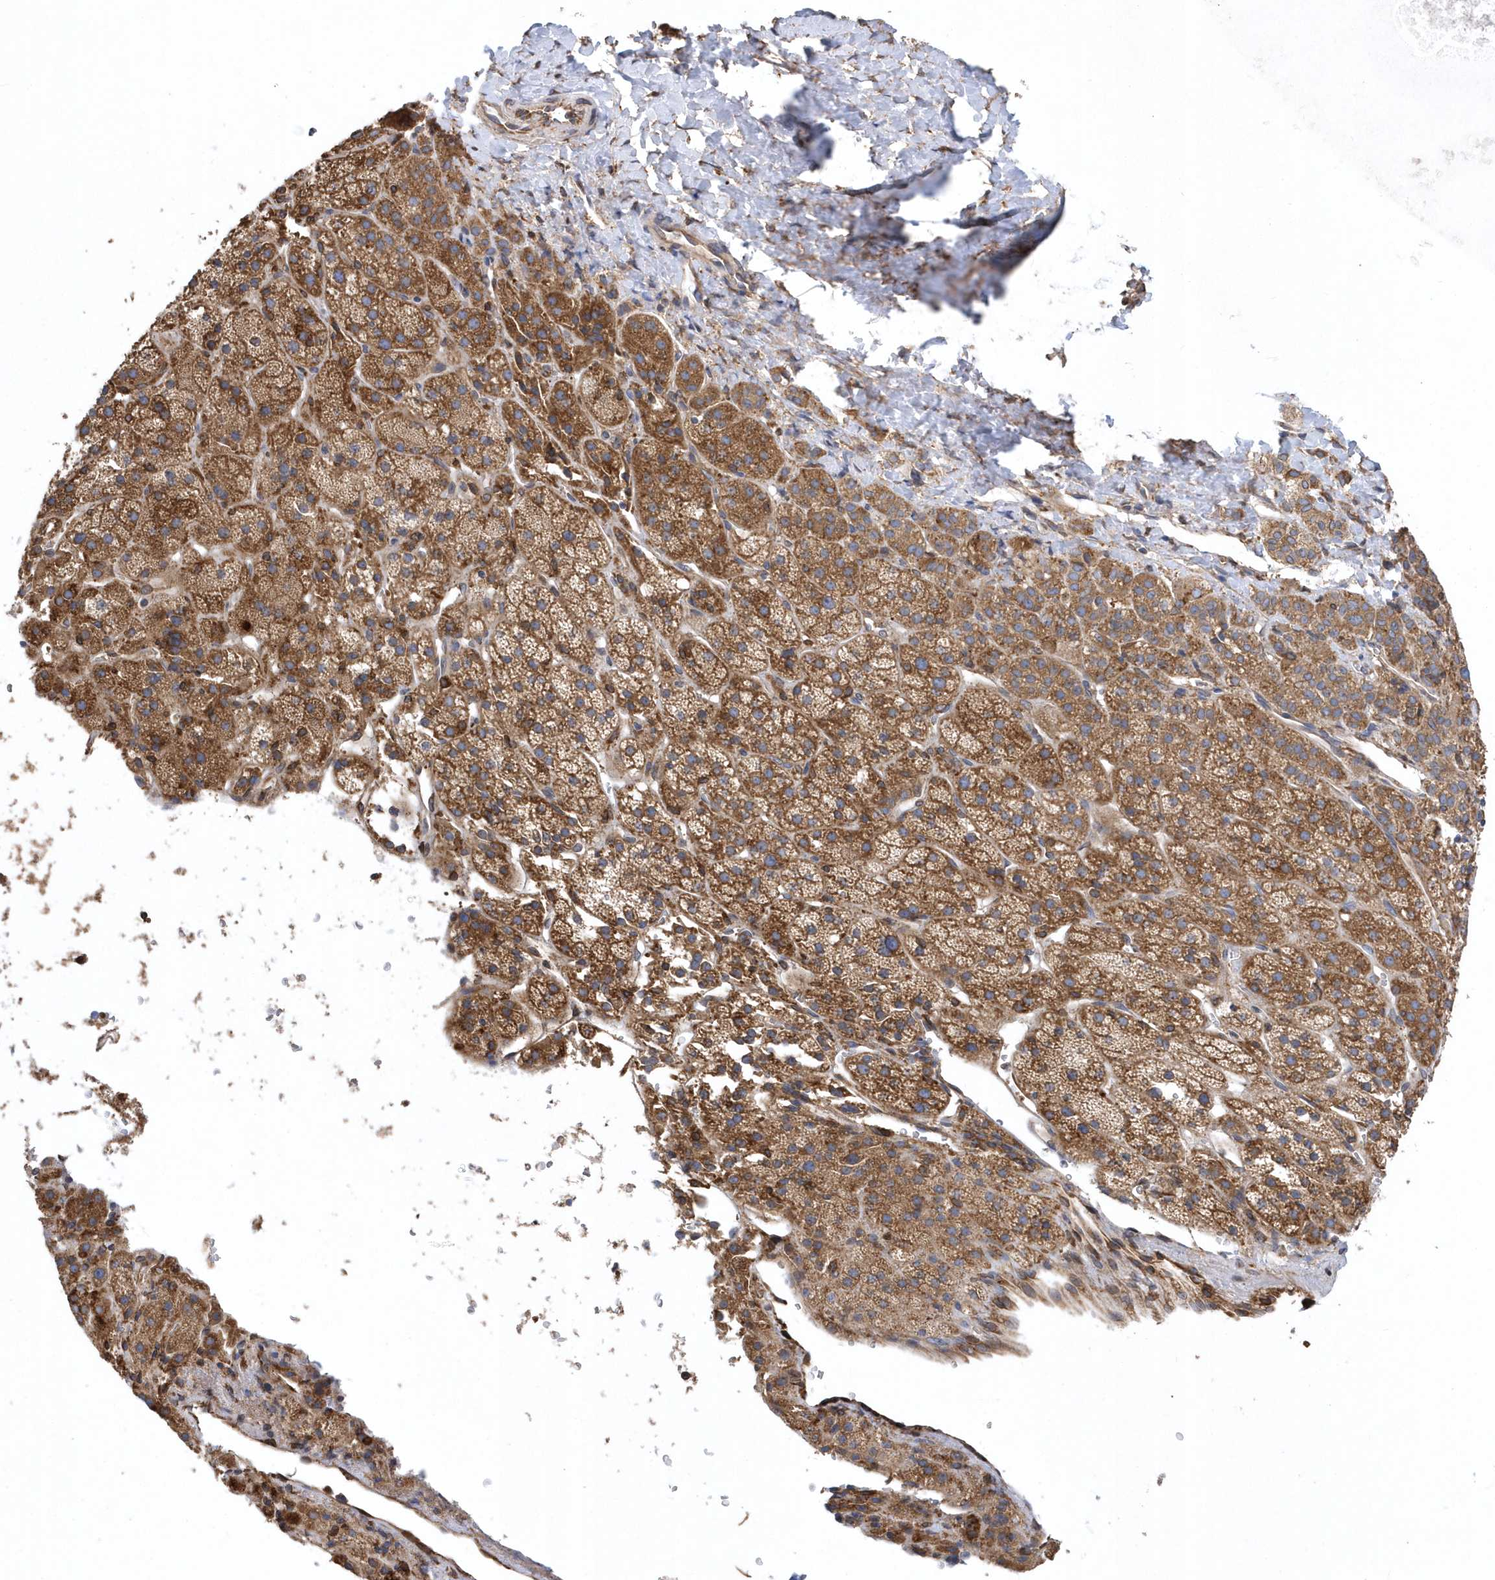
{"staining": {"intensity": "moderate", "quantity": ">75%", "location": "cytoplasmic/membranous"}, "tissue": "adrenal gland", "cell_type": "Glandular cells", "image_type": "normal", "snomed": [{"axis": "morphology", "description": "Normal tissue, NOS"}, {"axis": "topography", "description": "Adrenal gland"}], "caption": "The immunohistochemical stain highlights moderate cytoplasmic/membranous positivity in glandular cells of normal adrenal gland.", "gene": "VAMP7", "patient": {"sex": "female", "age": 57}}